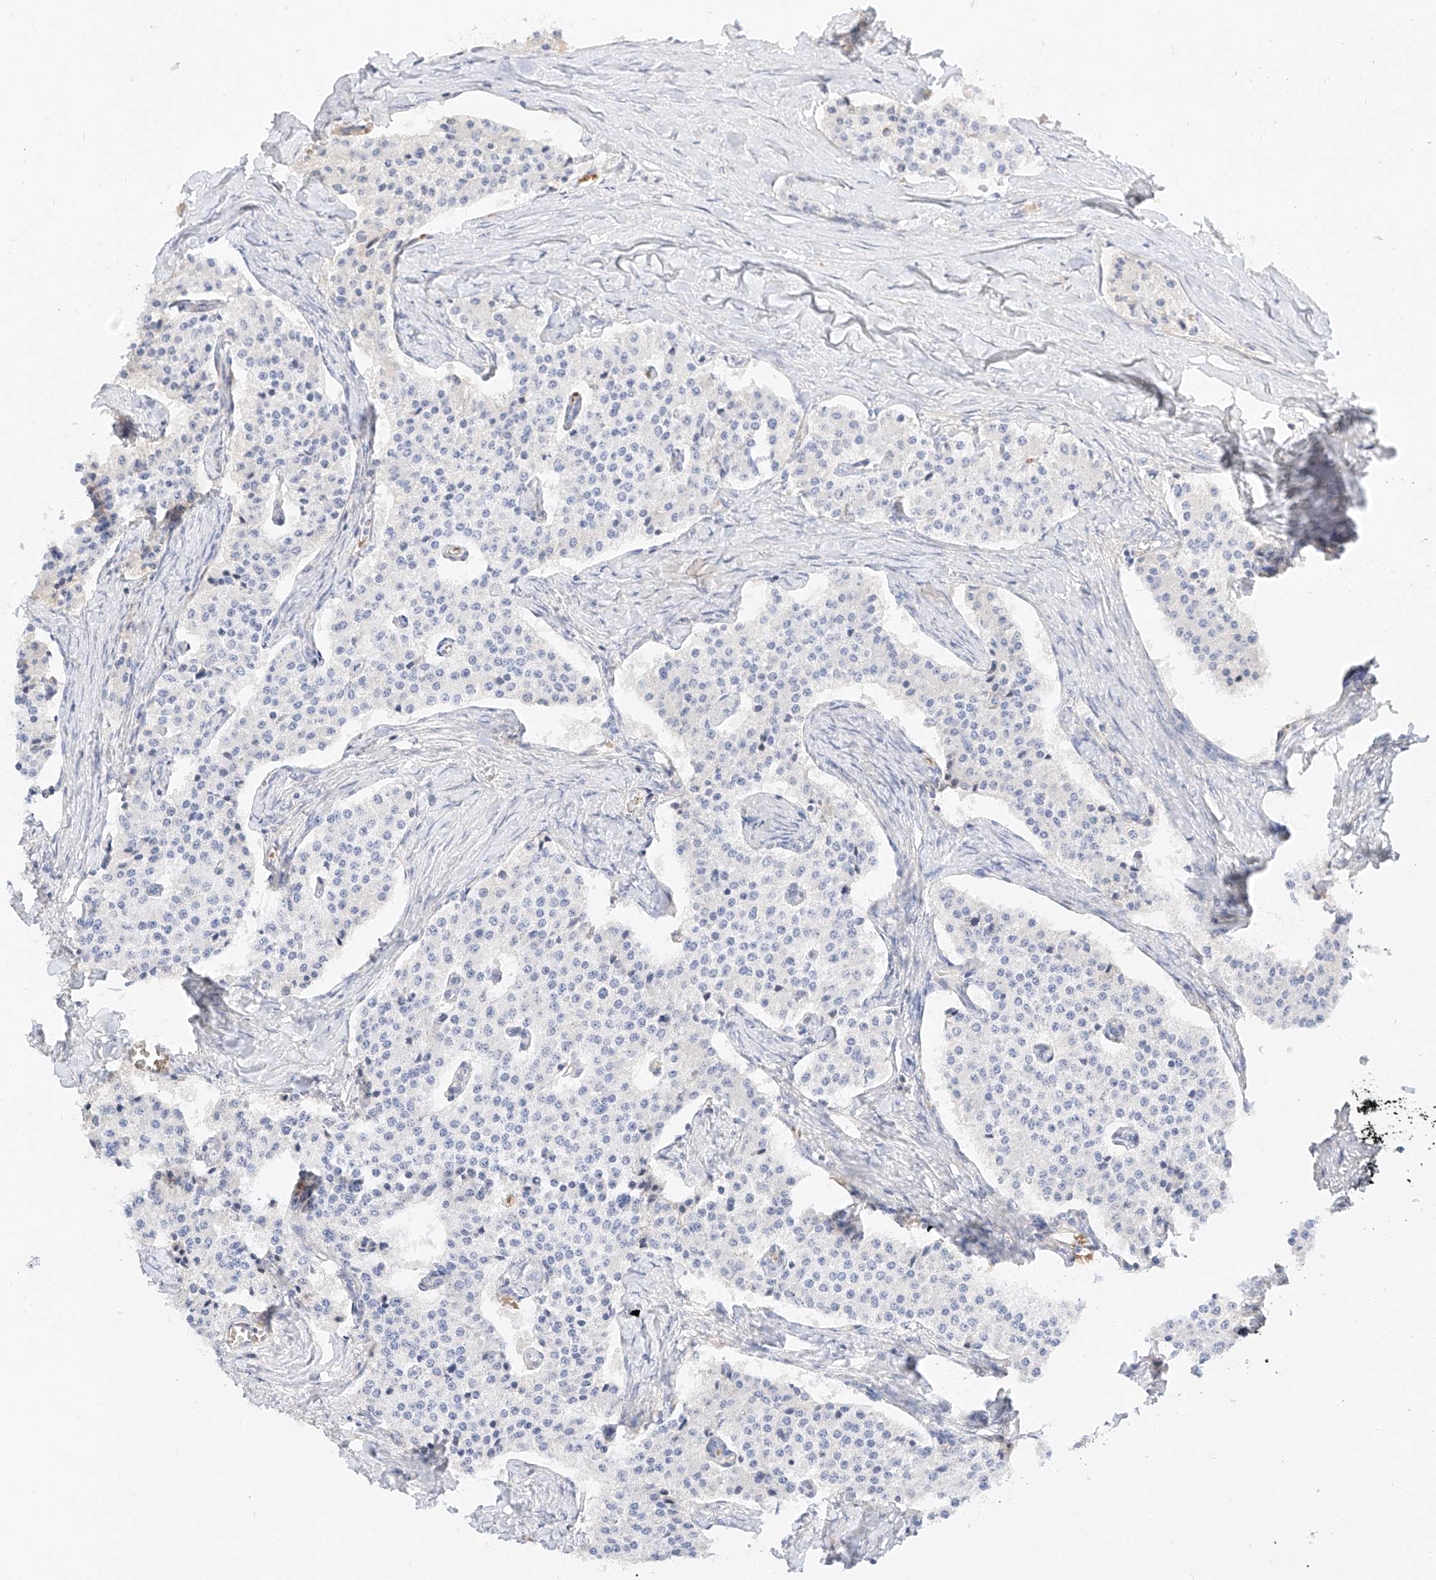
{"staining": {"intensity": "negative", "quantity": "none", "location": "none"}, "tissue": "carcinoid", "cell_type": "Tumor cells", "image_type": "cancer", "snomed": [{"axis": "morphology", "description": "Carcinoid, malignant, NOS"}, {"axis": "topography", "description": "Colon"}], "caption": "IHC histopathology image of neoplastic tissue: human malignant carcinoid stained with DAB exhibits no significant protein staining in tumor cells.", "gene": "CDCP2", "patient": {"sex": "female", "age": 52}}